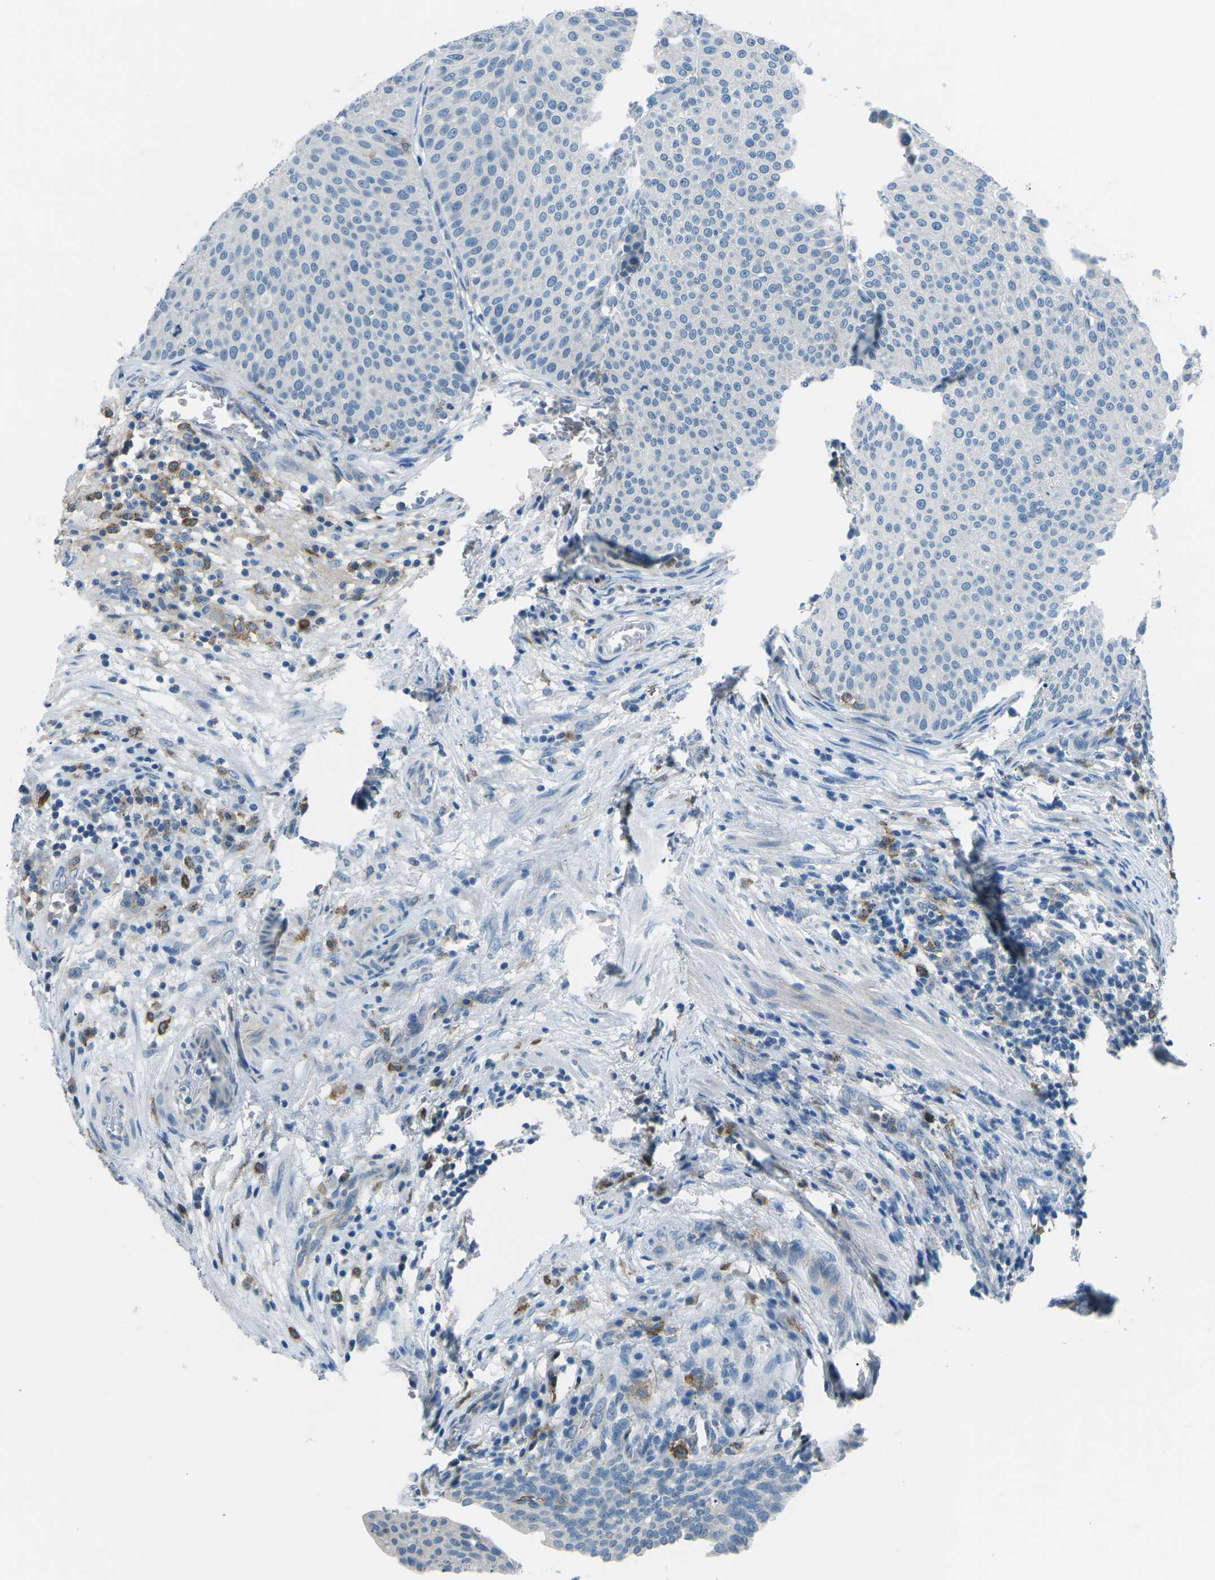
{"staining": {"intensity": "negative", "quantity": "none", "location": "none"}, "tissue": "urothelial cancer", "cell_type": "Tumor cells", "image_type": "cancer", "snomed": [{"axis": "morphology", "description": "Urothelial carcinoma, Low grade"}, {"axis": "topography", "description": "Smooth muscle"}, {"axis": "topography", "description": "Urinary bladder"}], "caption": "Tumor cells are negative for brown protein staining in urothelial cancer.", "gene": "CD1D", "patient": {"sex": "male", "age": 60}}